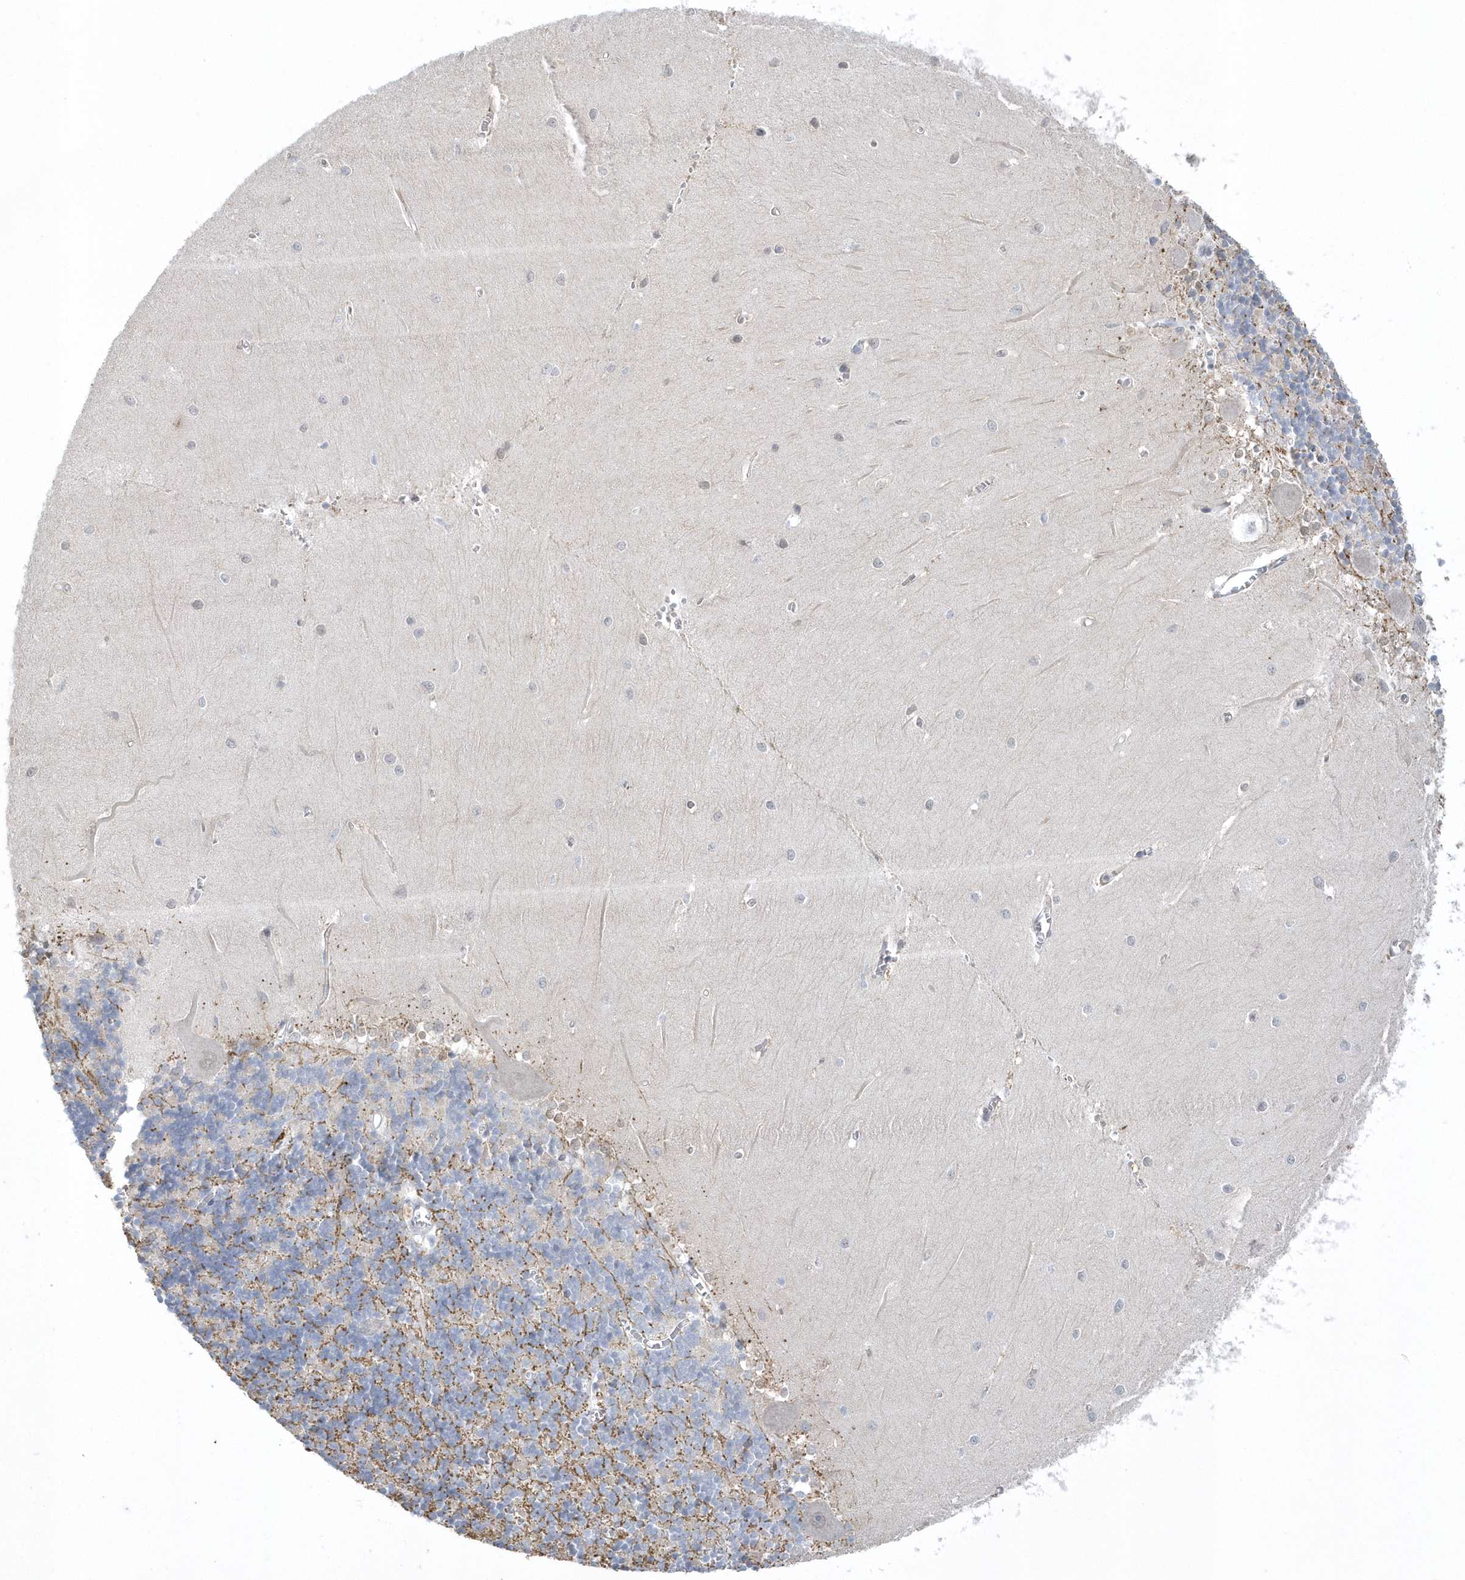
{"staining": {"intensity": "negative", "quantity": "none", "location": "none"}, "tissue": "cerebellum", "cell_type": "Cells in granular layer", "image_type": "normal", "snomed": [{"axis": "morphology", "description": "Normal tissue, NOS"}, {"axis": "topography", "description": "Cerebellum"}], "caption": "This histopathology image is of benign cerebellum stained with IHC to label a protein in brown with the nuclei are counter-stained blue. There is no positivity in cells in granular layer. (DAB (3,3'-diaminobenzidine) immunohistochemistry (IHC) visualized using brightfield microscopy, high magnification).", "gene": "ZC3H12D", "patient": {"sex": "male", "age": 37}}